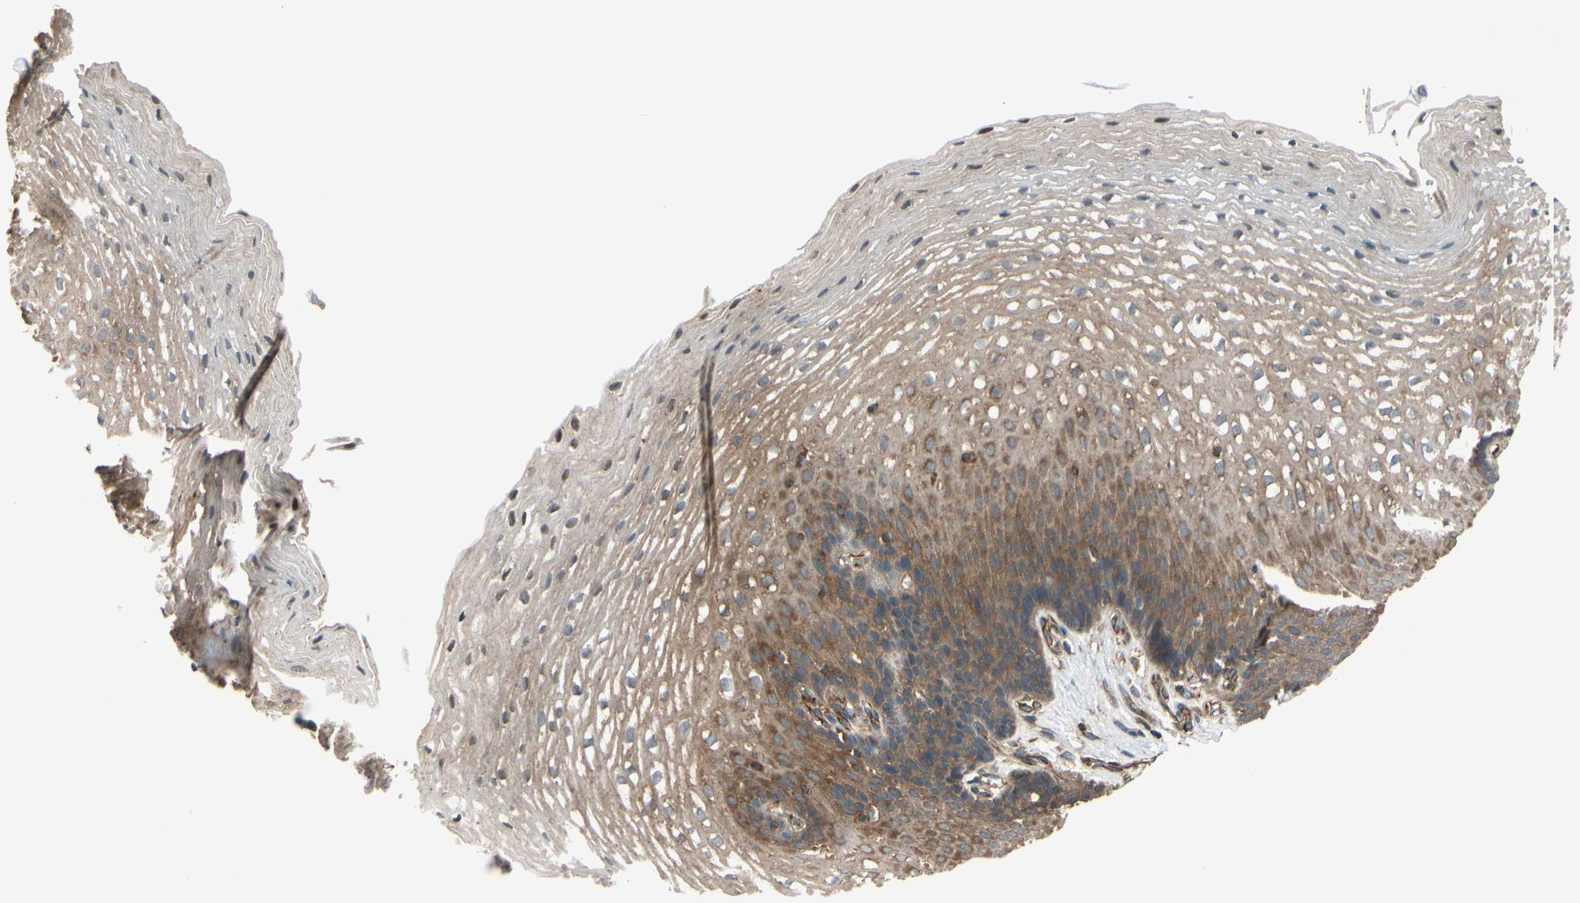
{"staining": {"intensity": "moderate", "quantity": "25%-75%", "location": "cytoplasmic/membranous"}, "tissue": "esophagus", "cell_type": "Squamous epithelial cells", "image_type": "normal", "snomed": [{"axis": "morphology", "description": "Normal tissue, NOS"}, {"axis": "topography", "description": "Esophagus"}], "caption": "Immunohistochemical staining of normal human esophagus demonstrates moderate cytoplasmic/membranous protein expression in about 25%-75% of squamous epithelial cells.", "gene": "EPS15", "patient": {"sex": "male", "age": 48}}